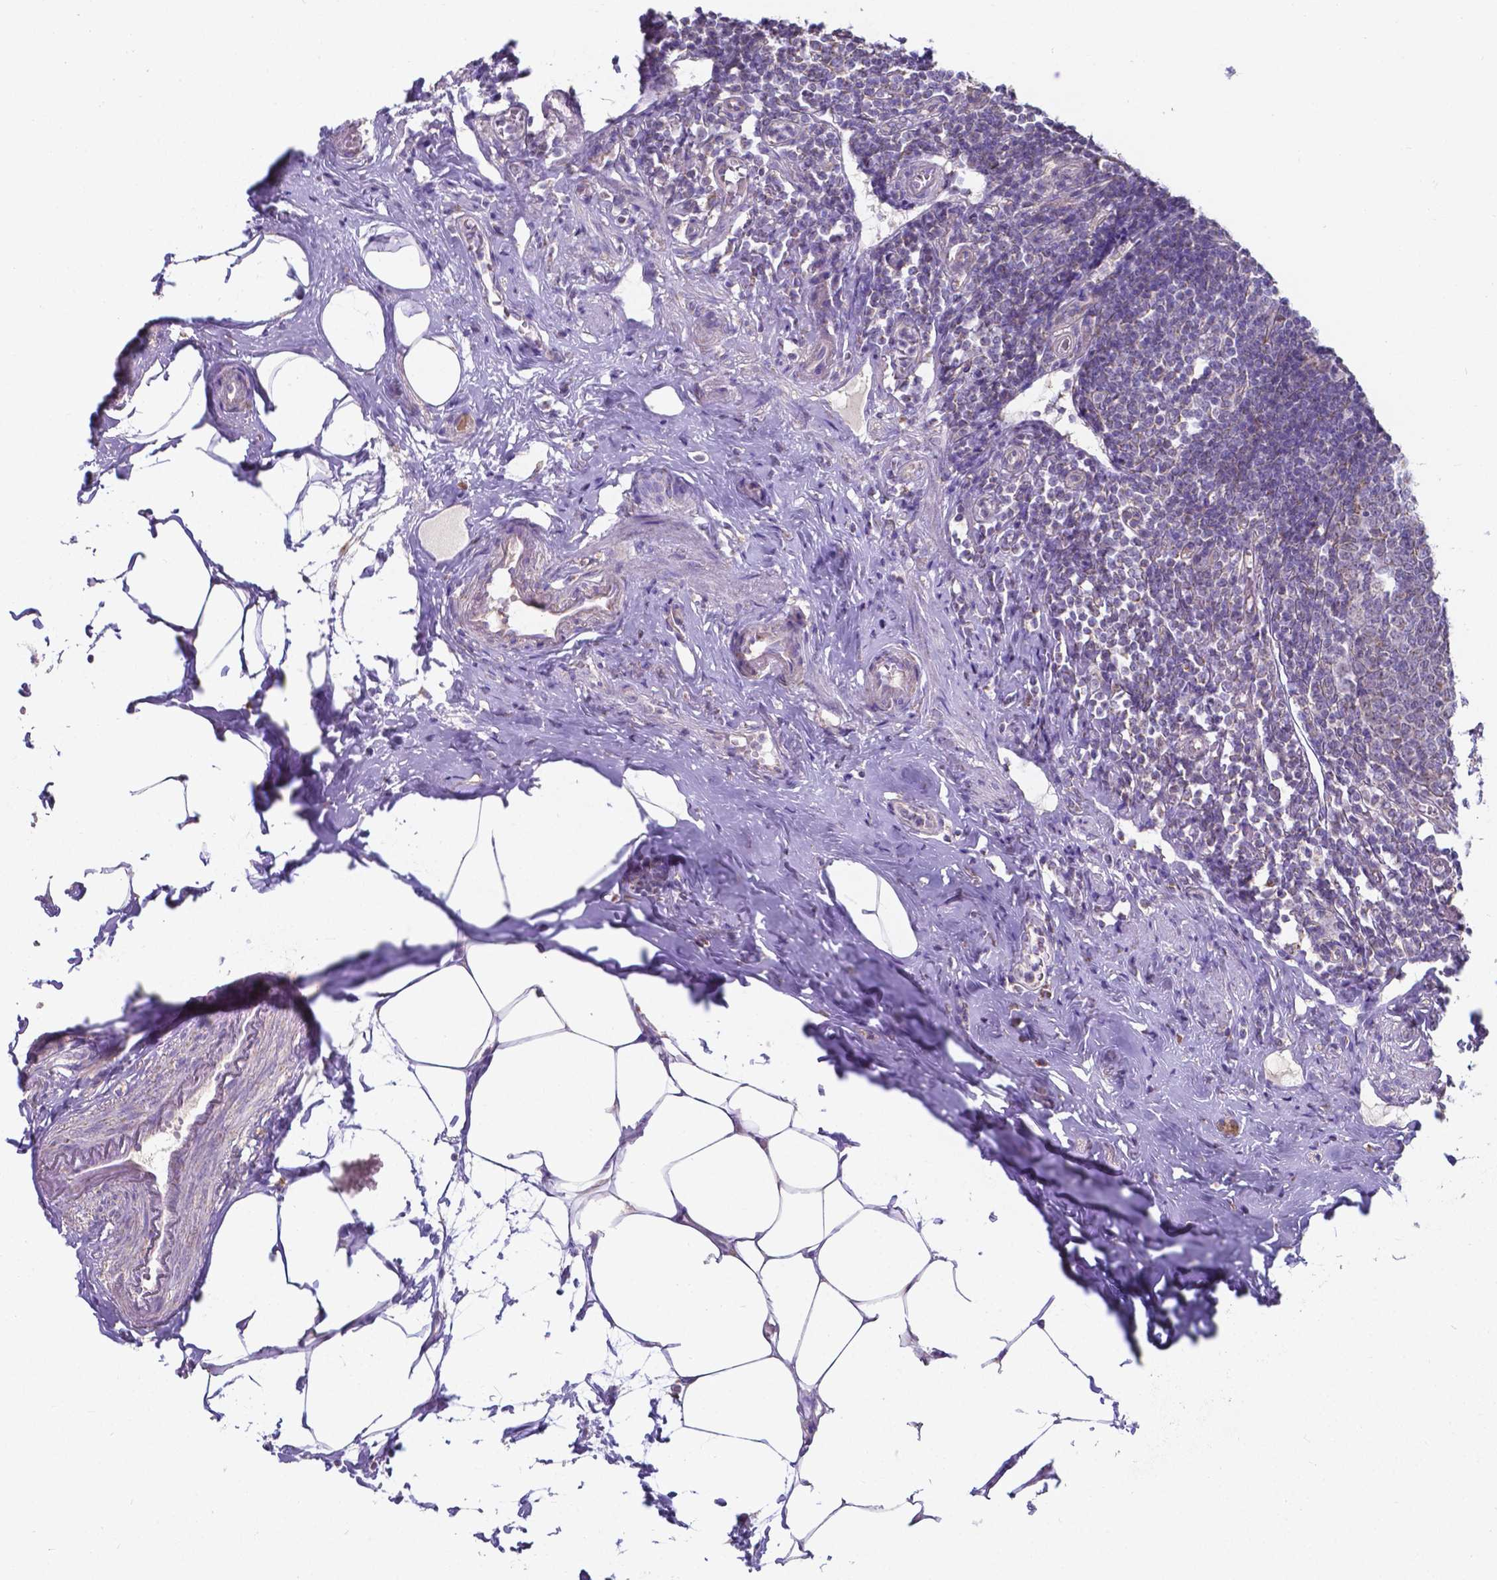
{"staining": {"intensity": "moderate", "quantity": ">75%", "location": "cytoplasmic/membranous"}, "tissue": "appendix", "cell_type": "Glandular cells", "image_type": "normal", "snomed": [{"axis": "morphology", "description": "Normal tissue, NOS"}, {"axis": "morphology", "description": "Carcinoma, endometroid"}, {"axis": "topography", "description": "Appendix"}, {"axis": "topography", "description": "Colon"}], "caption": "Benign appendix exhibits moderate cytoplasmic/membranous expression in approximately >75% of glandular cells The staining is performed using DAB brown chromogen to label protein expression. The nuclei are counter-stained blue using hematoxylin..", "gene": "FAM114A1", "patient": {"sex": "female", "age": 60}}